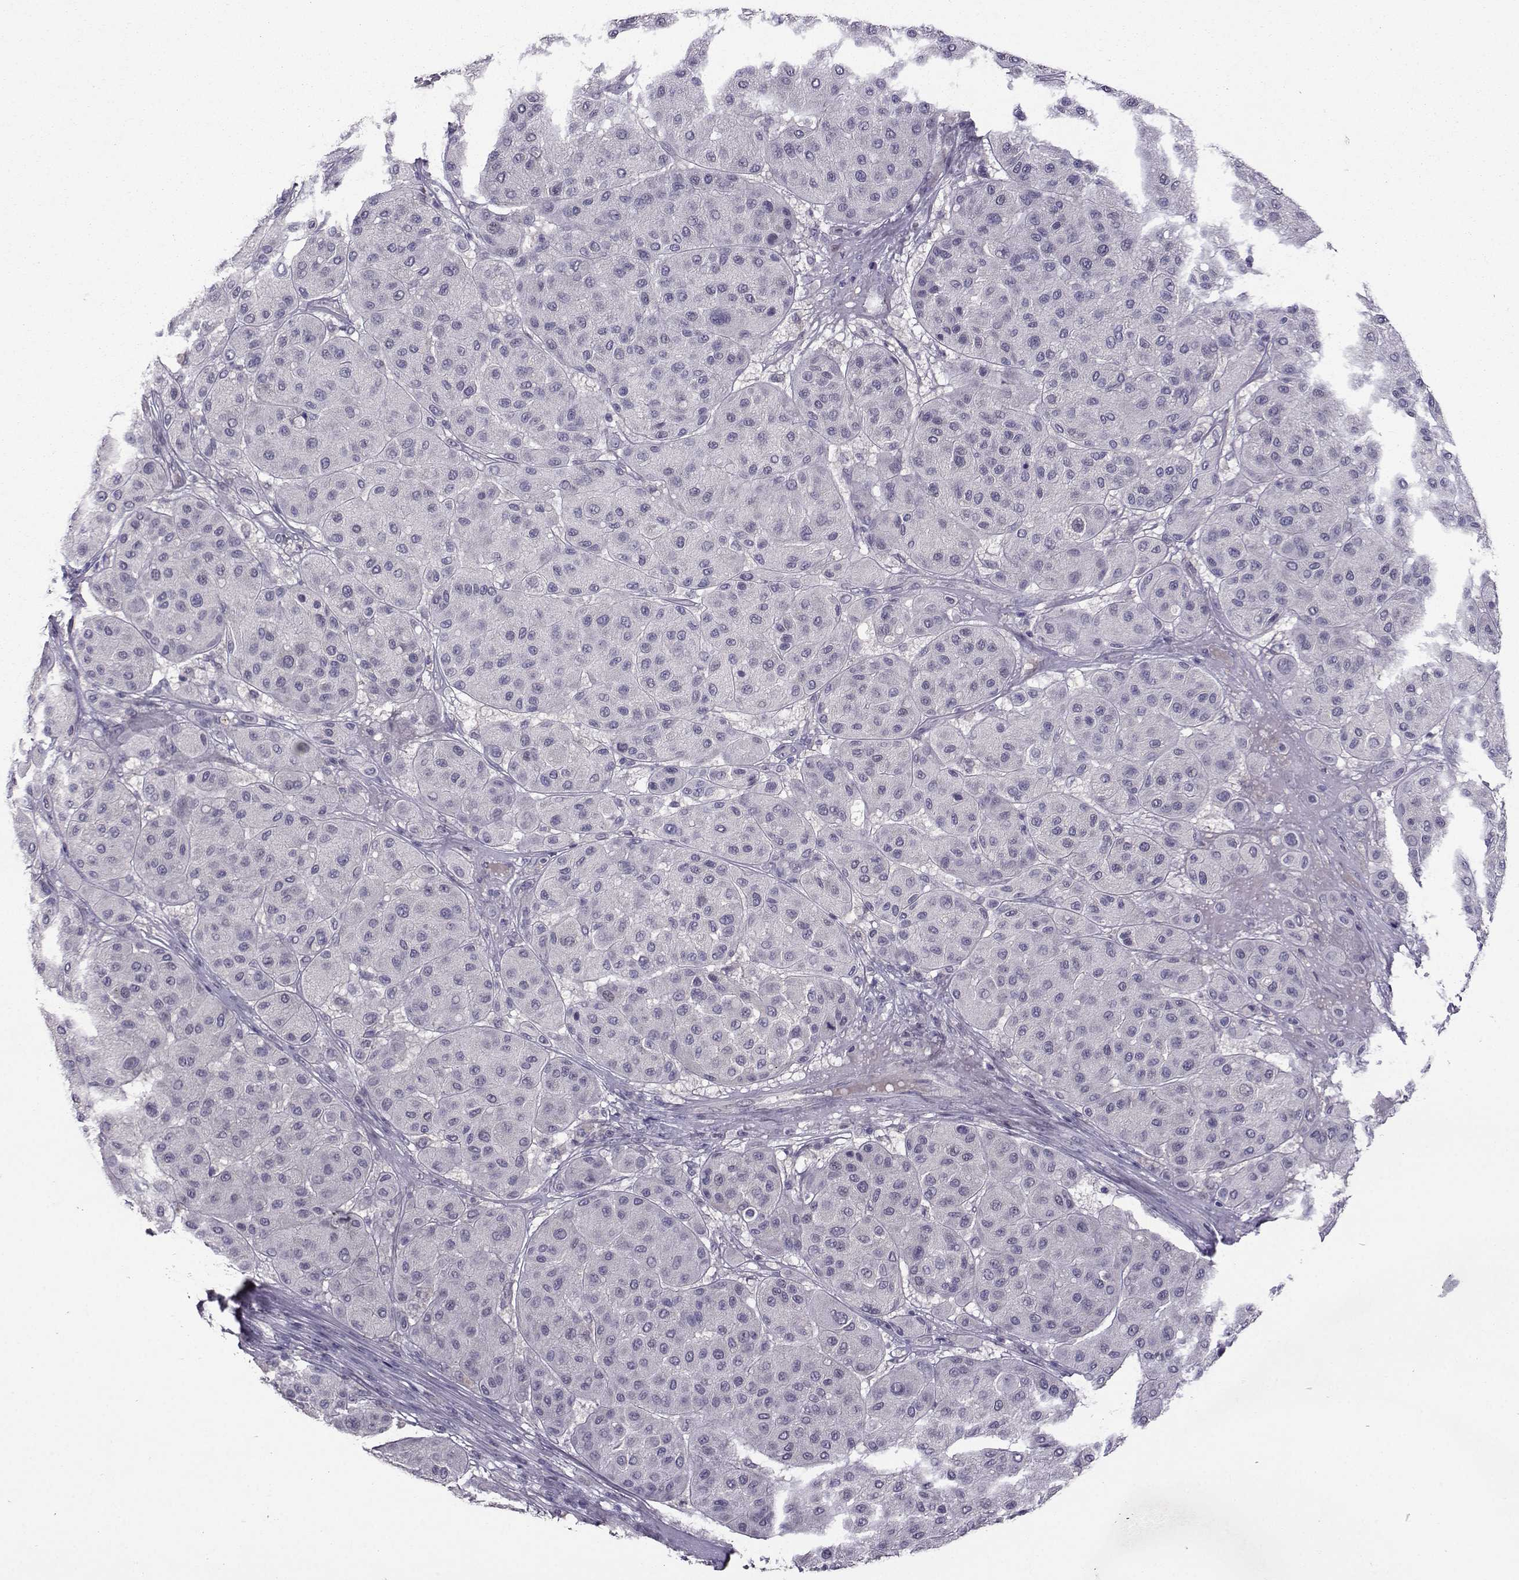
{"staining": {"intensity": "negative", "quantity": "none", "location": "none"}, "tissue": "melanoma", "cell_type": "Tumor cells", "image_type": "cancer", "snomed": [{"axis": "morphology", "description": "Malignant melanoma, Metastatic site"}, {"axis": "topography", "description": "Smooth muscle"}], "caption": "Immunohistochemistry (IHC) of human melanoma reveals no staining in tumor cells.", "gene": "DDX20", "patient": {"sex": "male", "age": 41}}